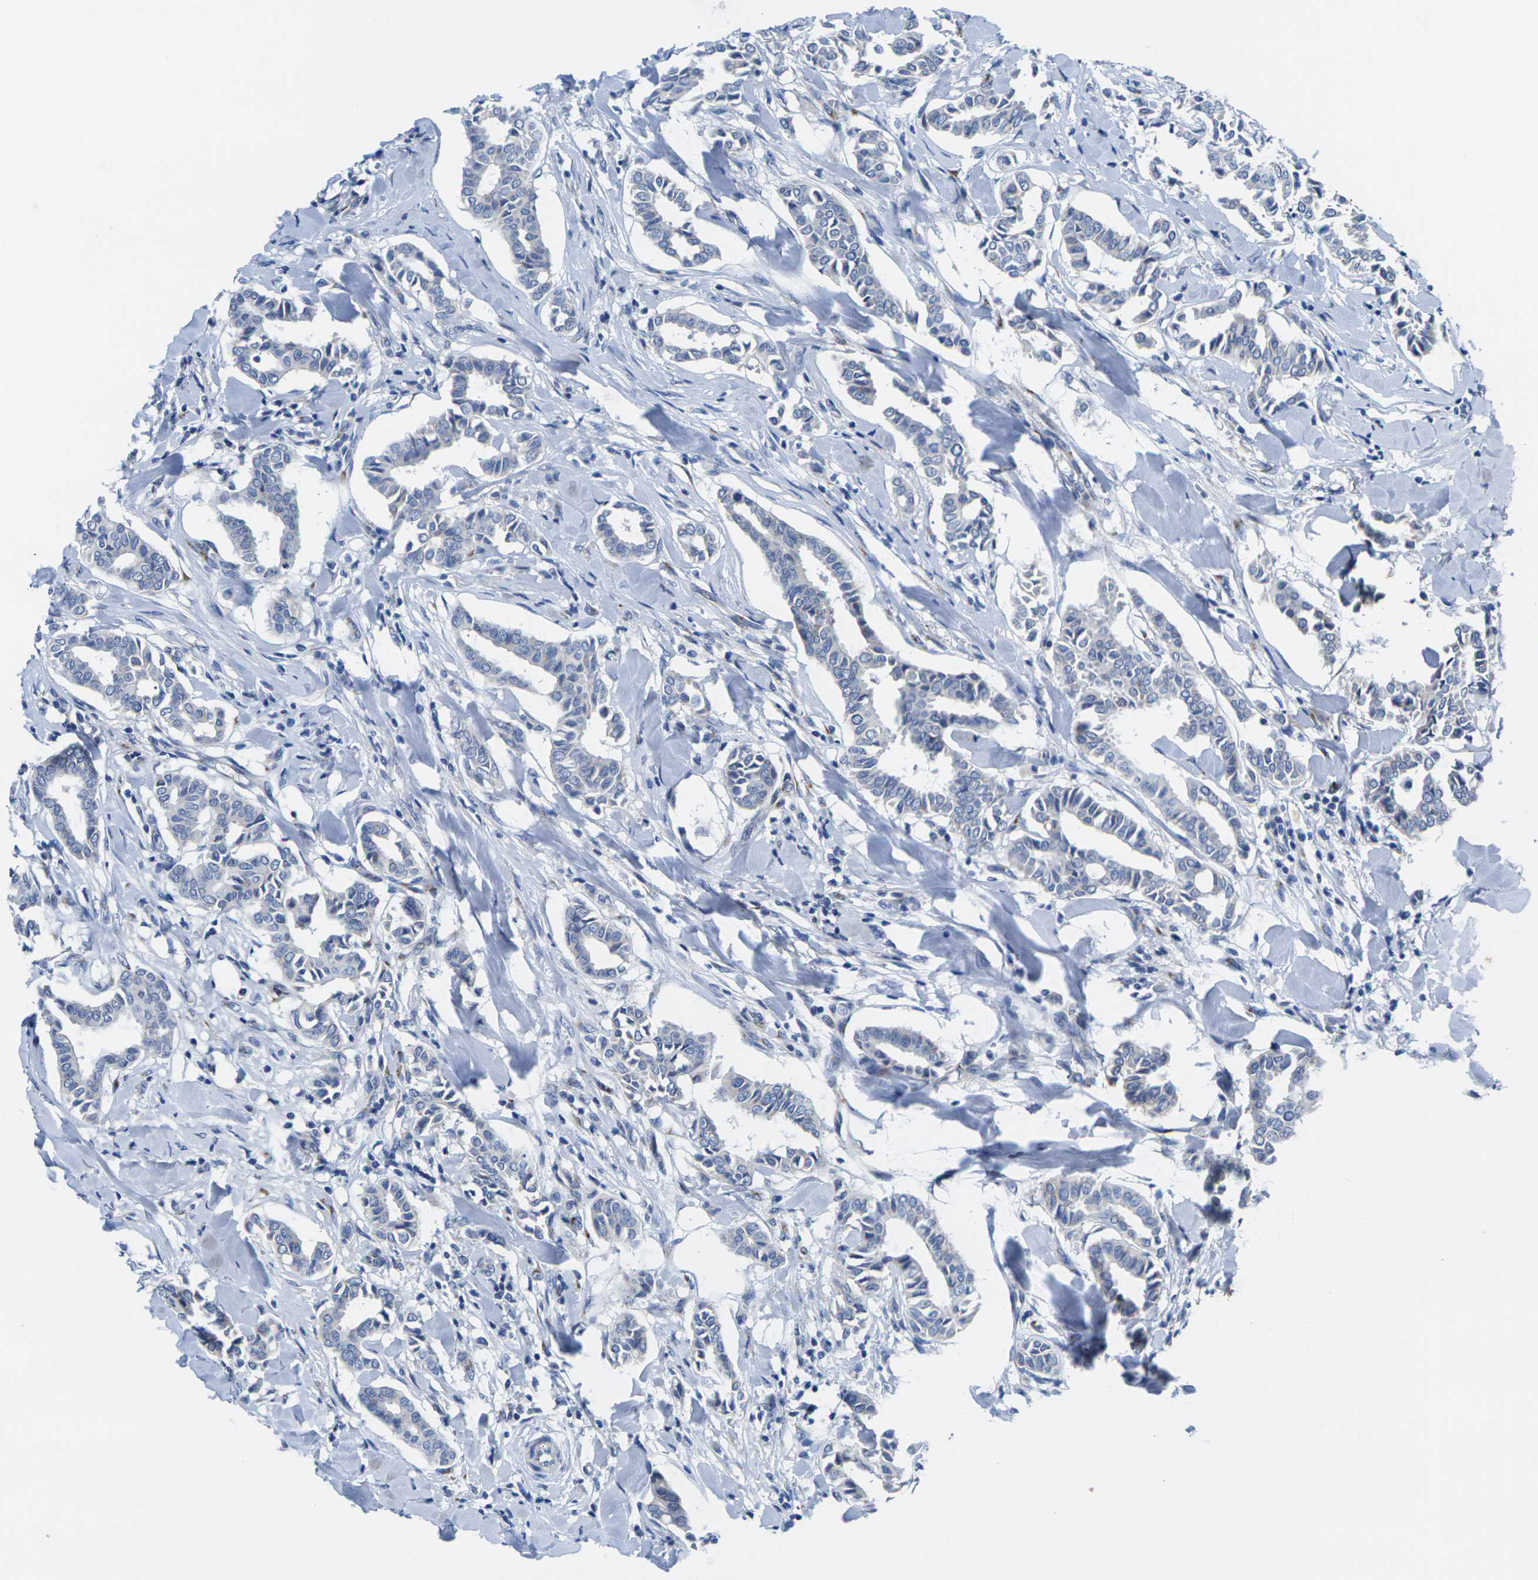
{"staining": {"intensity": "negative", "quantity": "none", "location": "none"}, "tissue": "head and neck cancer", "cell_type": "Tumor cells", "image_type": "cancer", "snomed": [{"axis": "morphology", "description": "Adenocarcinoma, NOS"}, {"axis": "topography", "description": "Salivary gland"}, {"axis": "topography", "description": "Head-Neck"}], "caption": "Immunohistochemistry (IHC) image of neoplastic tissue: human head and neck cancer (adenocarcinoma) stained with DAB exhibits no significant protein expression in tumor cells.", "gene": "CRK", "patient": {"sex": "female", "age": 59}}